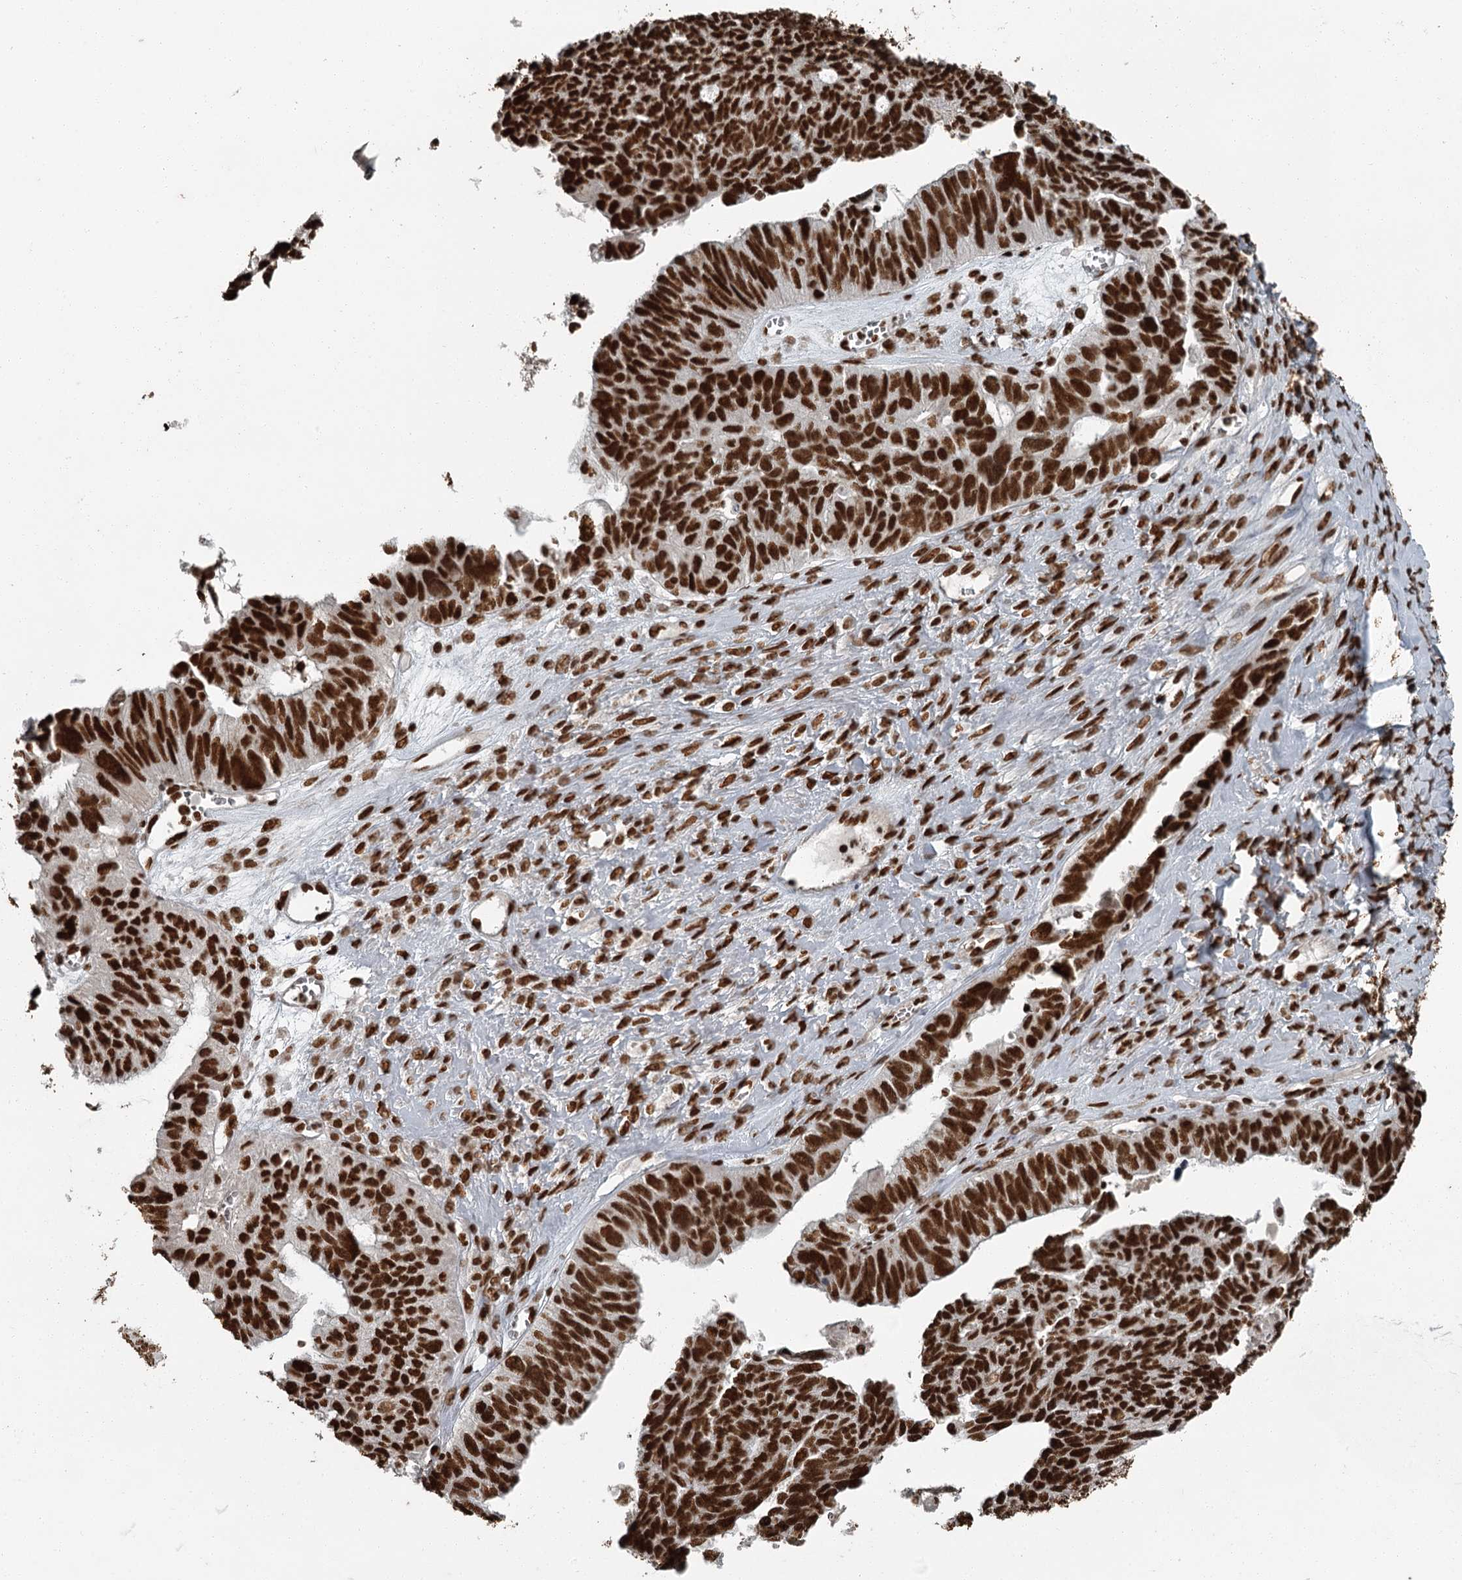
{"staining": {"intensity": "strong", "quantity": ">75%", "location": "nuclear"}, "tissue": "ovarian cancer", "cell_type": "Tumor cells", "image_type": "cancer", "snomed": [{"axis": "morphology", "description": "Cystadenocarcinoma, serous, NOS"}, {"axis": "topography", "description": "Ovary"}], "caption": "The photomicrograph shows immunohistochemical staining of ovarian cancer. There is strong nuclear staining is appreciated in about >75% of tumor cells.", "gene": "RBBP7", "patient": {"sex": "female", "age": 79}}